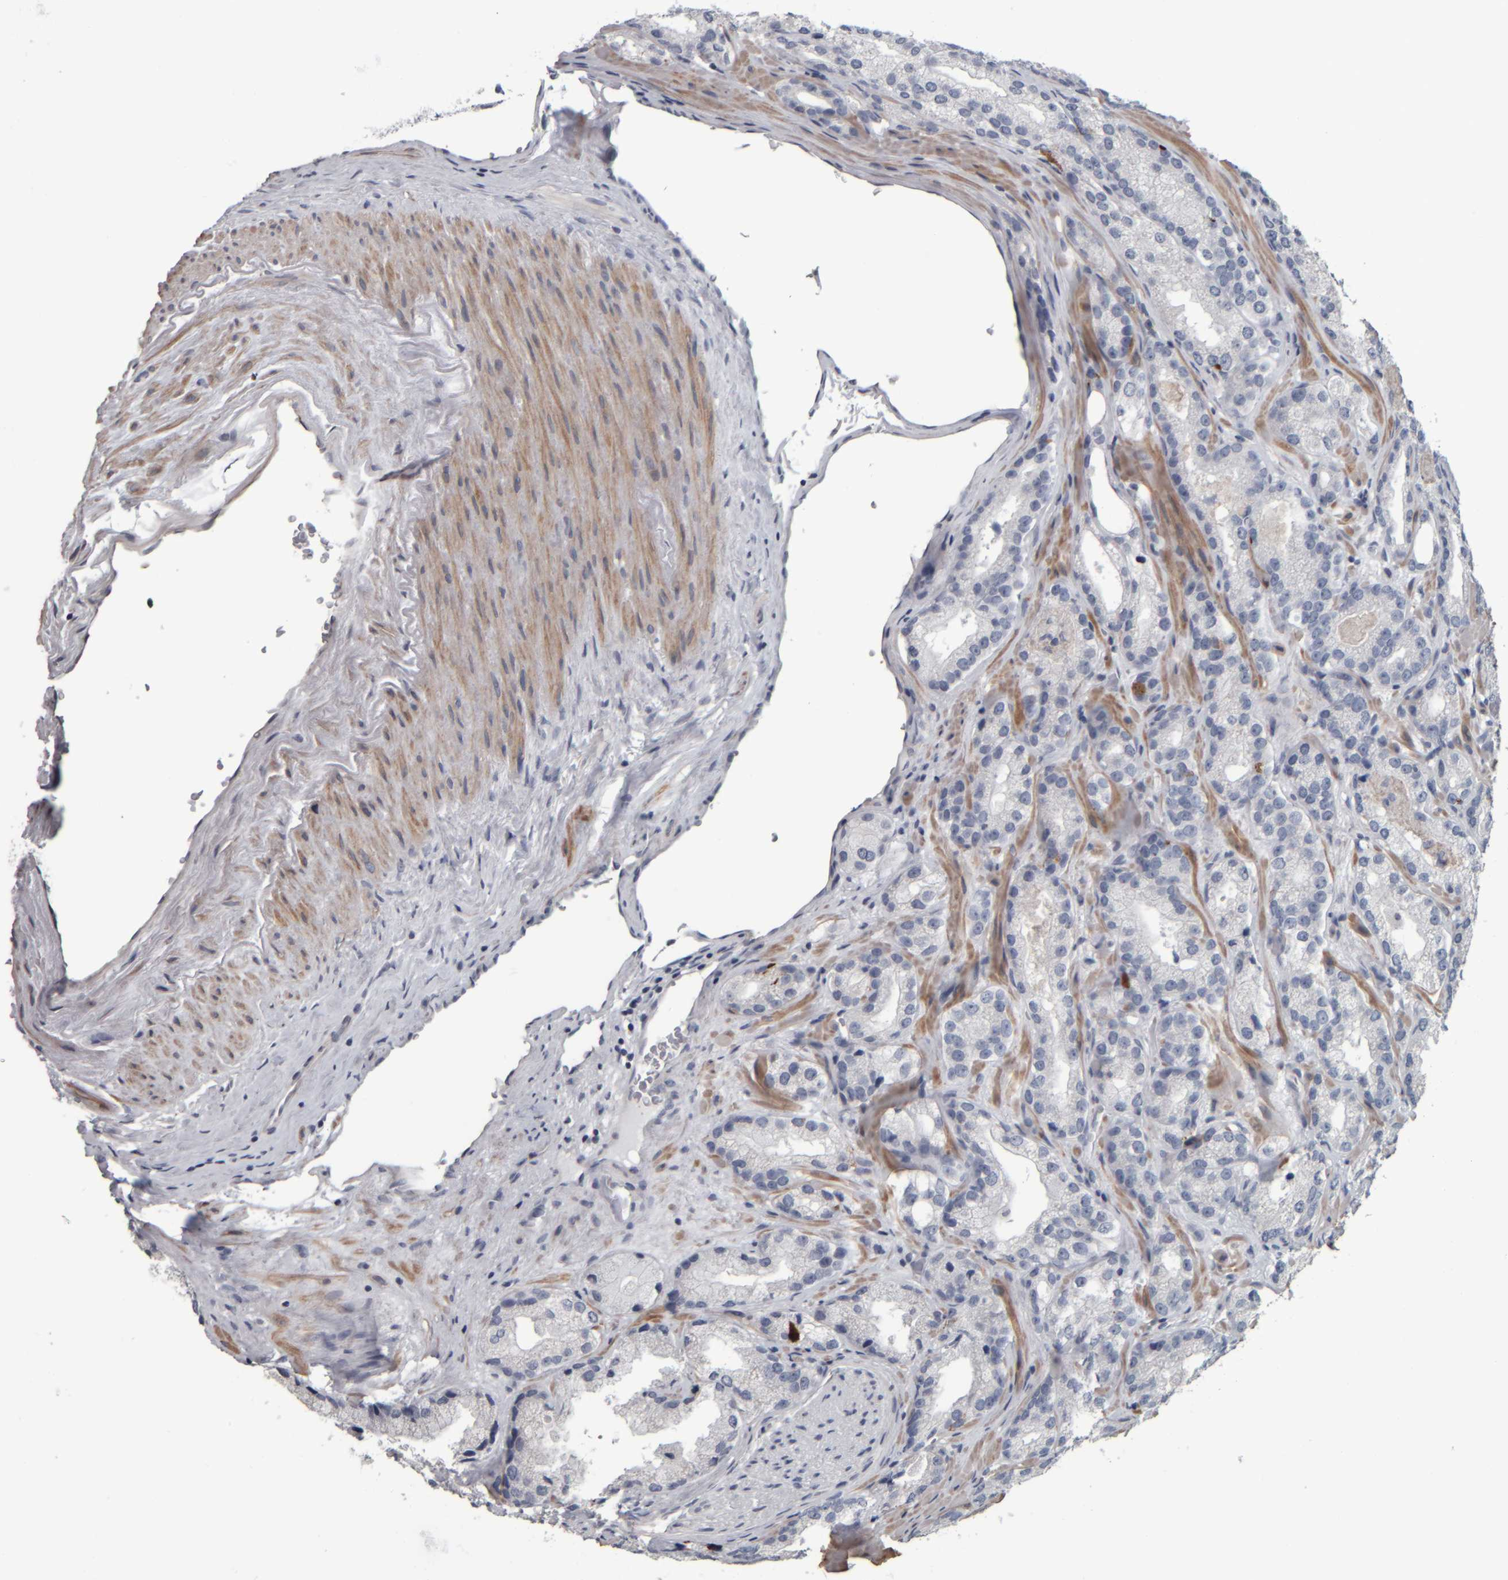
{"staining": {"intensity": "negative", "quantity": "none", "location": "none"}, "tissue": "prostate cancer", "cell_type": "Tumor cells", "image_type": "cancer", "snomed": [{"axis": "morphology", "description": "Adenocarcinoma, High grade"}, {"axis": "topography", "description": "Prostate"}], "caption": "IHC micrograph of neoplastic tissue: human prostate cancer stained with DAB demonstrates no significant protein staining in tumor cells.", "gene": "CAVIN4", "patient": {"sex": "male", "age": 63}}